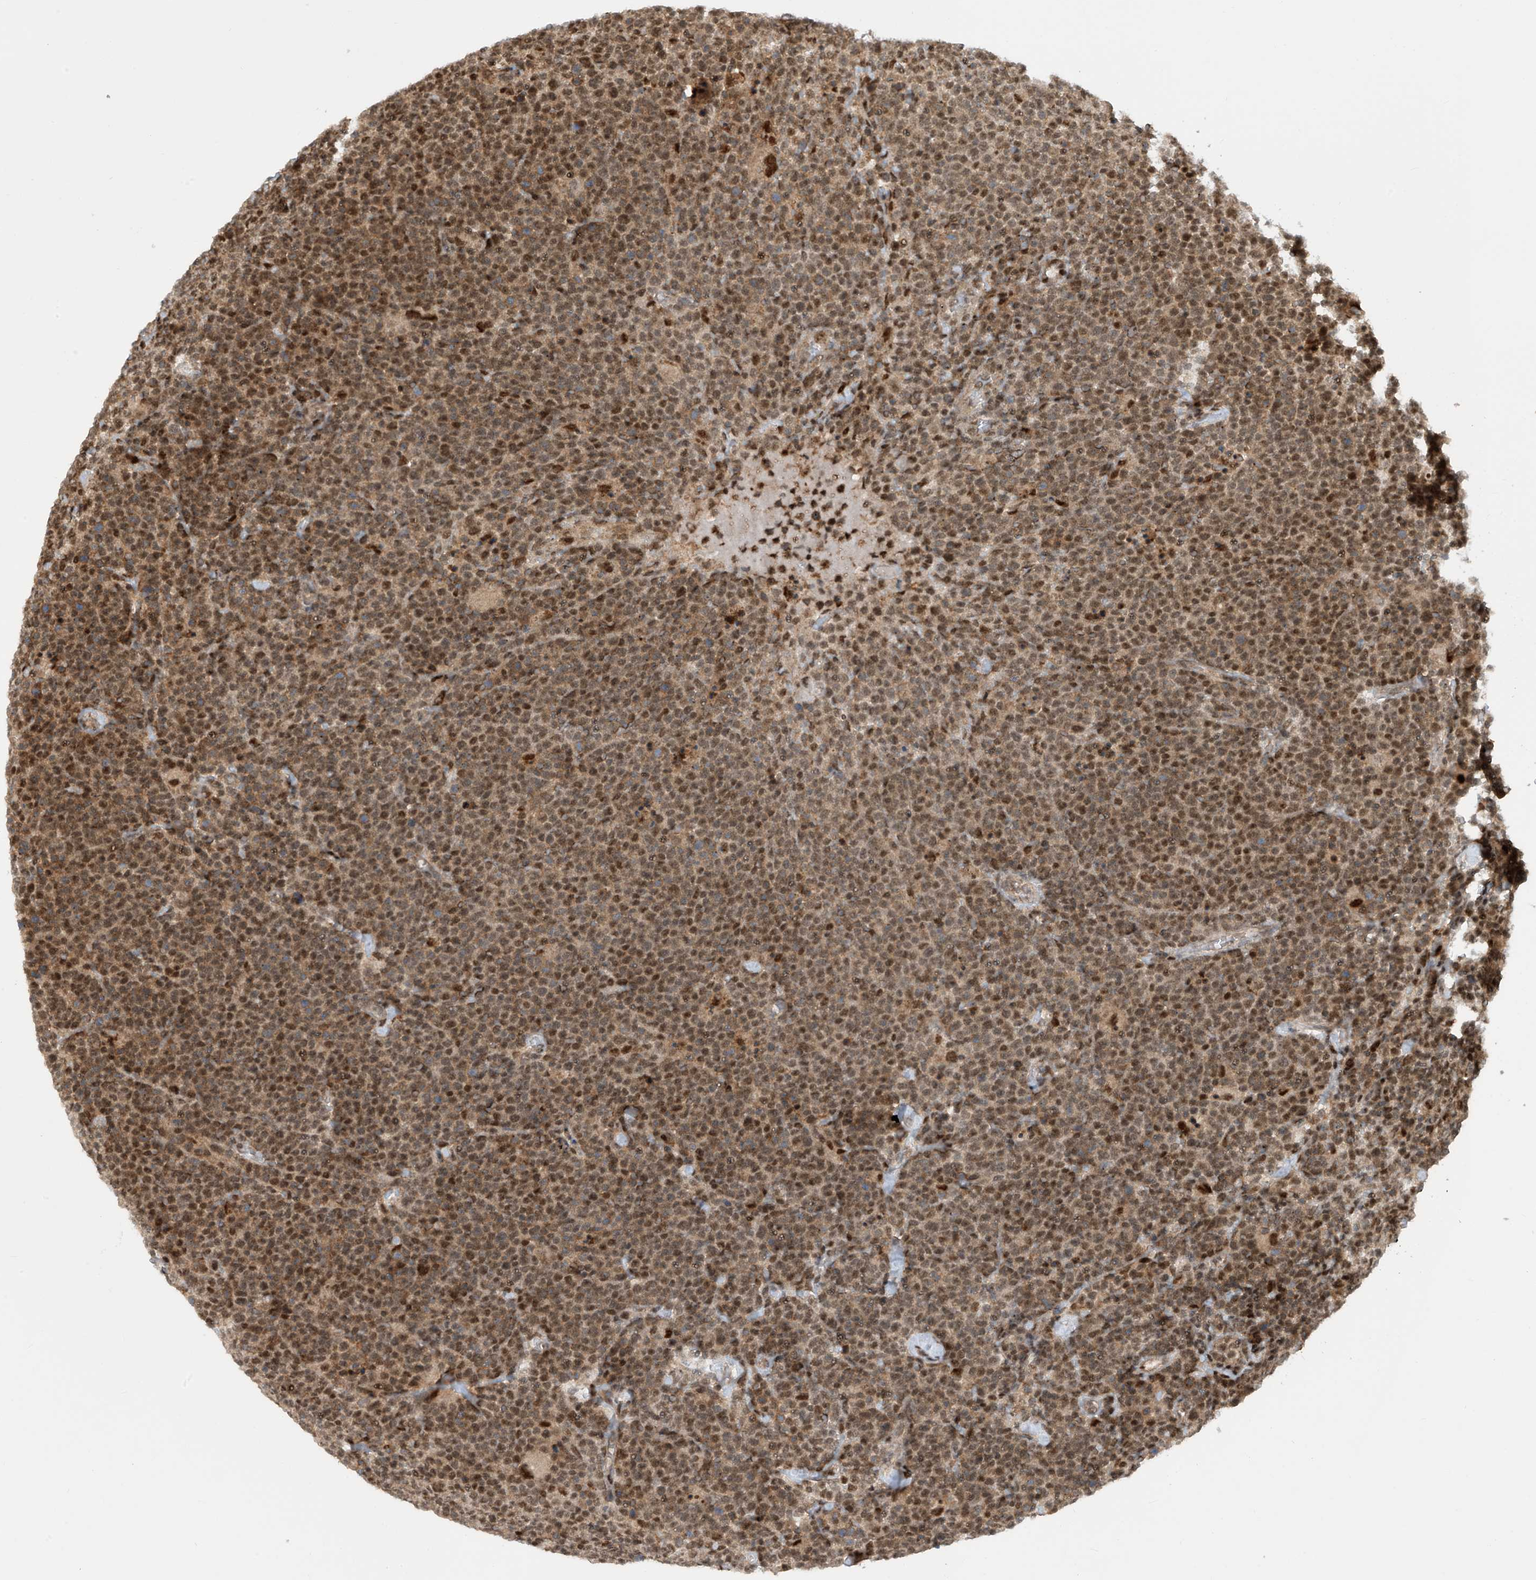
{"staining": {"intensity": "moderate", "quantity": ">75%", "location": "cytoplasmic/membranous,nuclear"}, "tissue": "lymphoma", "cell_type": "Tumor cells", "image_type": "cancer", "snomed": [{"axis": "morphology", "description": "Malignant lymphoma, non-Hodgkin's type, High grade"}, {"axis": "topography", "description": "Lymph node"}], "caption": "Immunohistochemistry (IHC) staining of high-grade malignant lymphoma, non-Hodgkin's type, which shows medium levels of moderate cytoplasmic/membranous and nuclear expression in approximately >75% of tumor cells indicating moderate cytoplasmic/membranous and nuclear protein positivity. The staining was performed using DAB (3,3'-diaminobenzidine) (brown) for protein detection and nuclei were counterstained in hematoxylin (blue).", "gene": "LAGE3", "patient": {"sex": "male", "age": 61}}